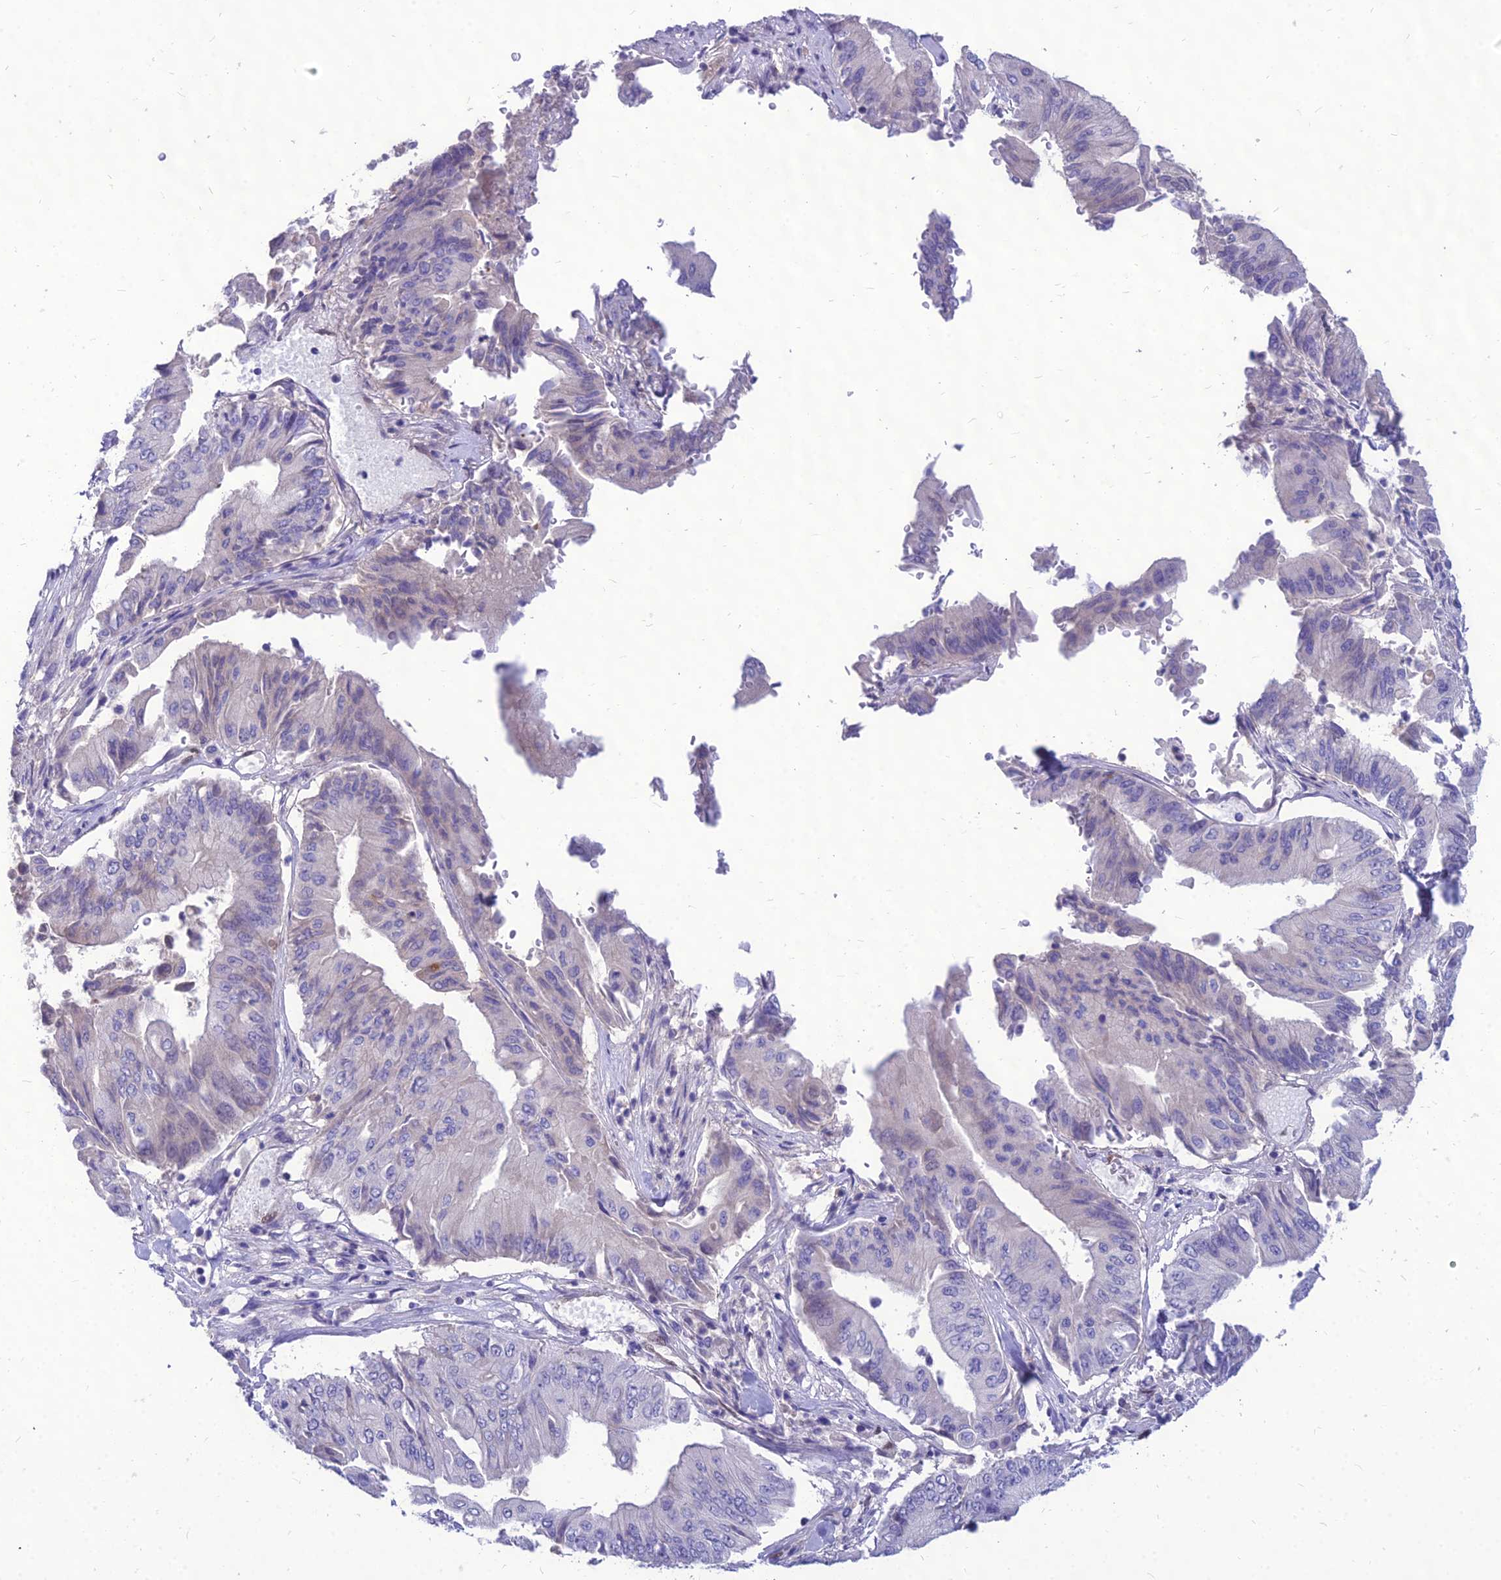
{"staining": {"intensity": "negative", "quantity": "none", "location": "none"}, "tissue": "pancreatic cancer", "cell_type": "Tumor cells", "image_type": "cancer", "snomed": [{"axis": "morphology", "description": "Adenocarcinoma, NOS"}, {"axis": "topography", "description": "Pancreas"}], "caption": "IHC of human adenocarcinoma (pancreatic) displays no positivity in tumor cells.", "gene": "NOVA2", "patient": {"sex": "female", "age": 77}}